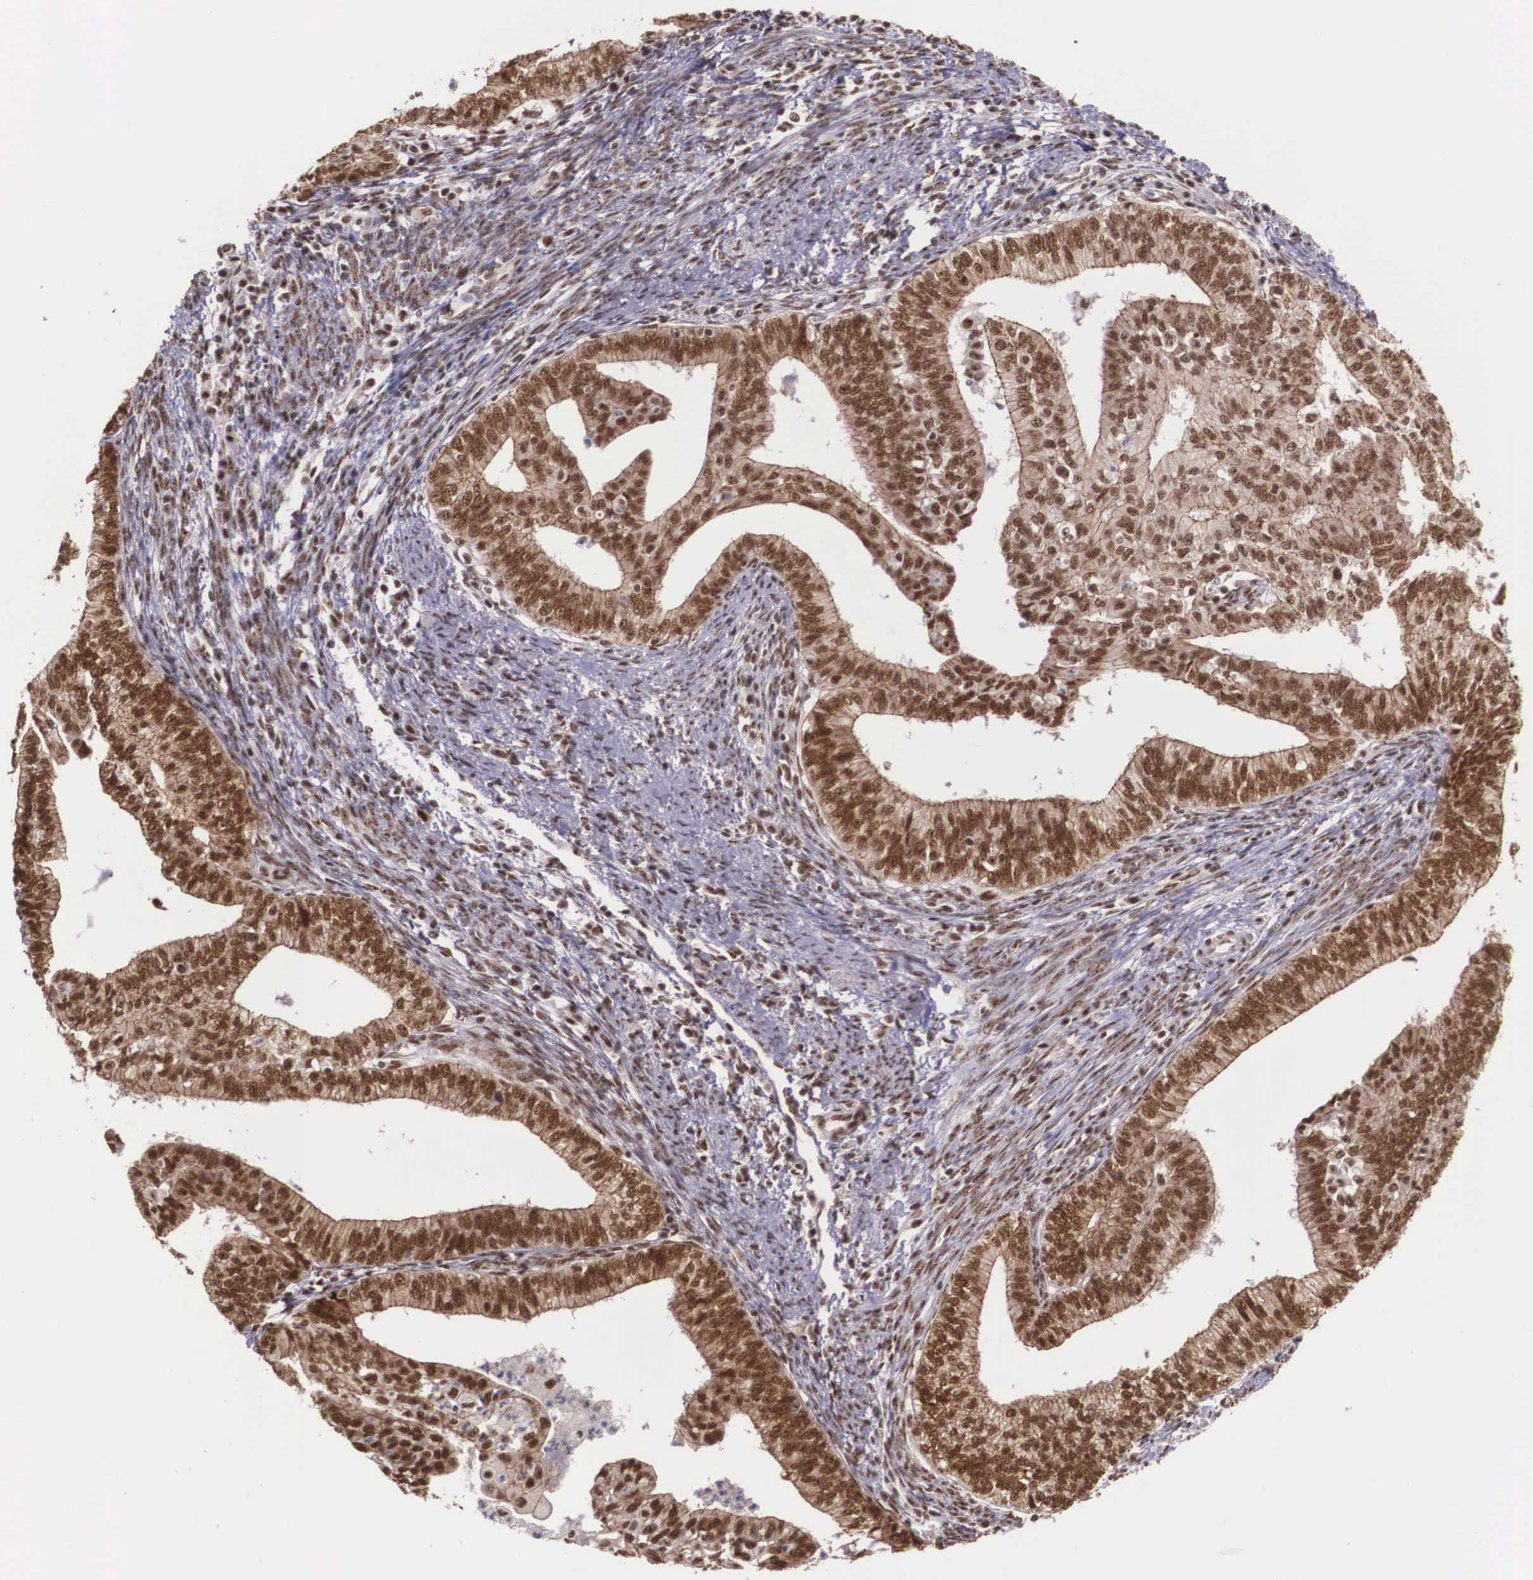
{"staining": {"intensity": "strong", "quantity": ">75%", "location": "cytoplasmic/membranous,nuclear"}, "tissue": "endometrial cancer", "cell_type": "Tumor cells", "image_type": "cancer", "snomed": [{"axis": "morphology", "description": "Adenocarcinoma, NOS"}, {"axis": "topography", "description": "Endometrium"}], "caption": "Tumor cells exhibit high levels of strong cytoplasmic/membranous and nuclear staining in about >75% of cells in endometrial cancer. The staining is performed using DAB brown chromogen to label protein expression. The nuclei are counter-stained blue using hematoxylin.", "gene": "POLR2F", "patient": {"sex": "female", "age": 66}}